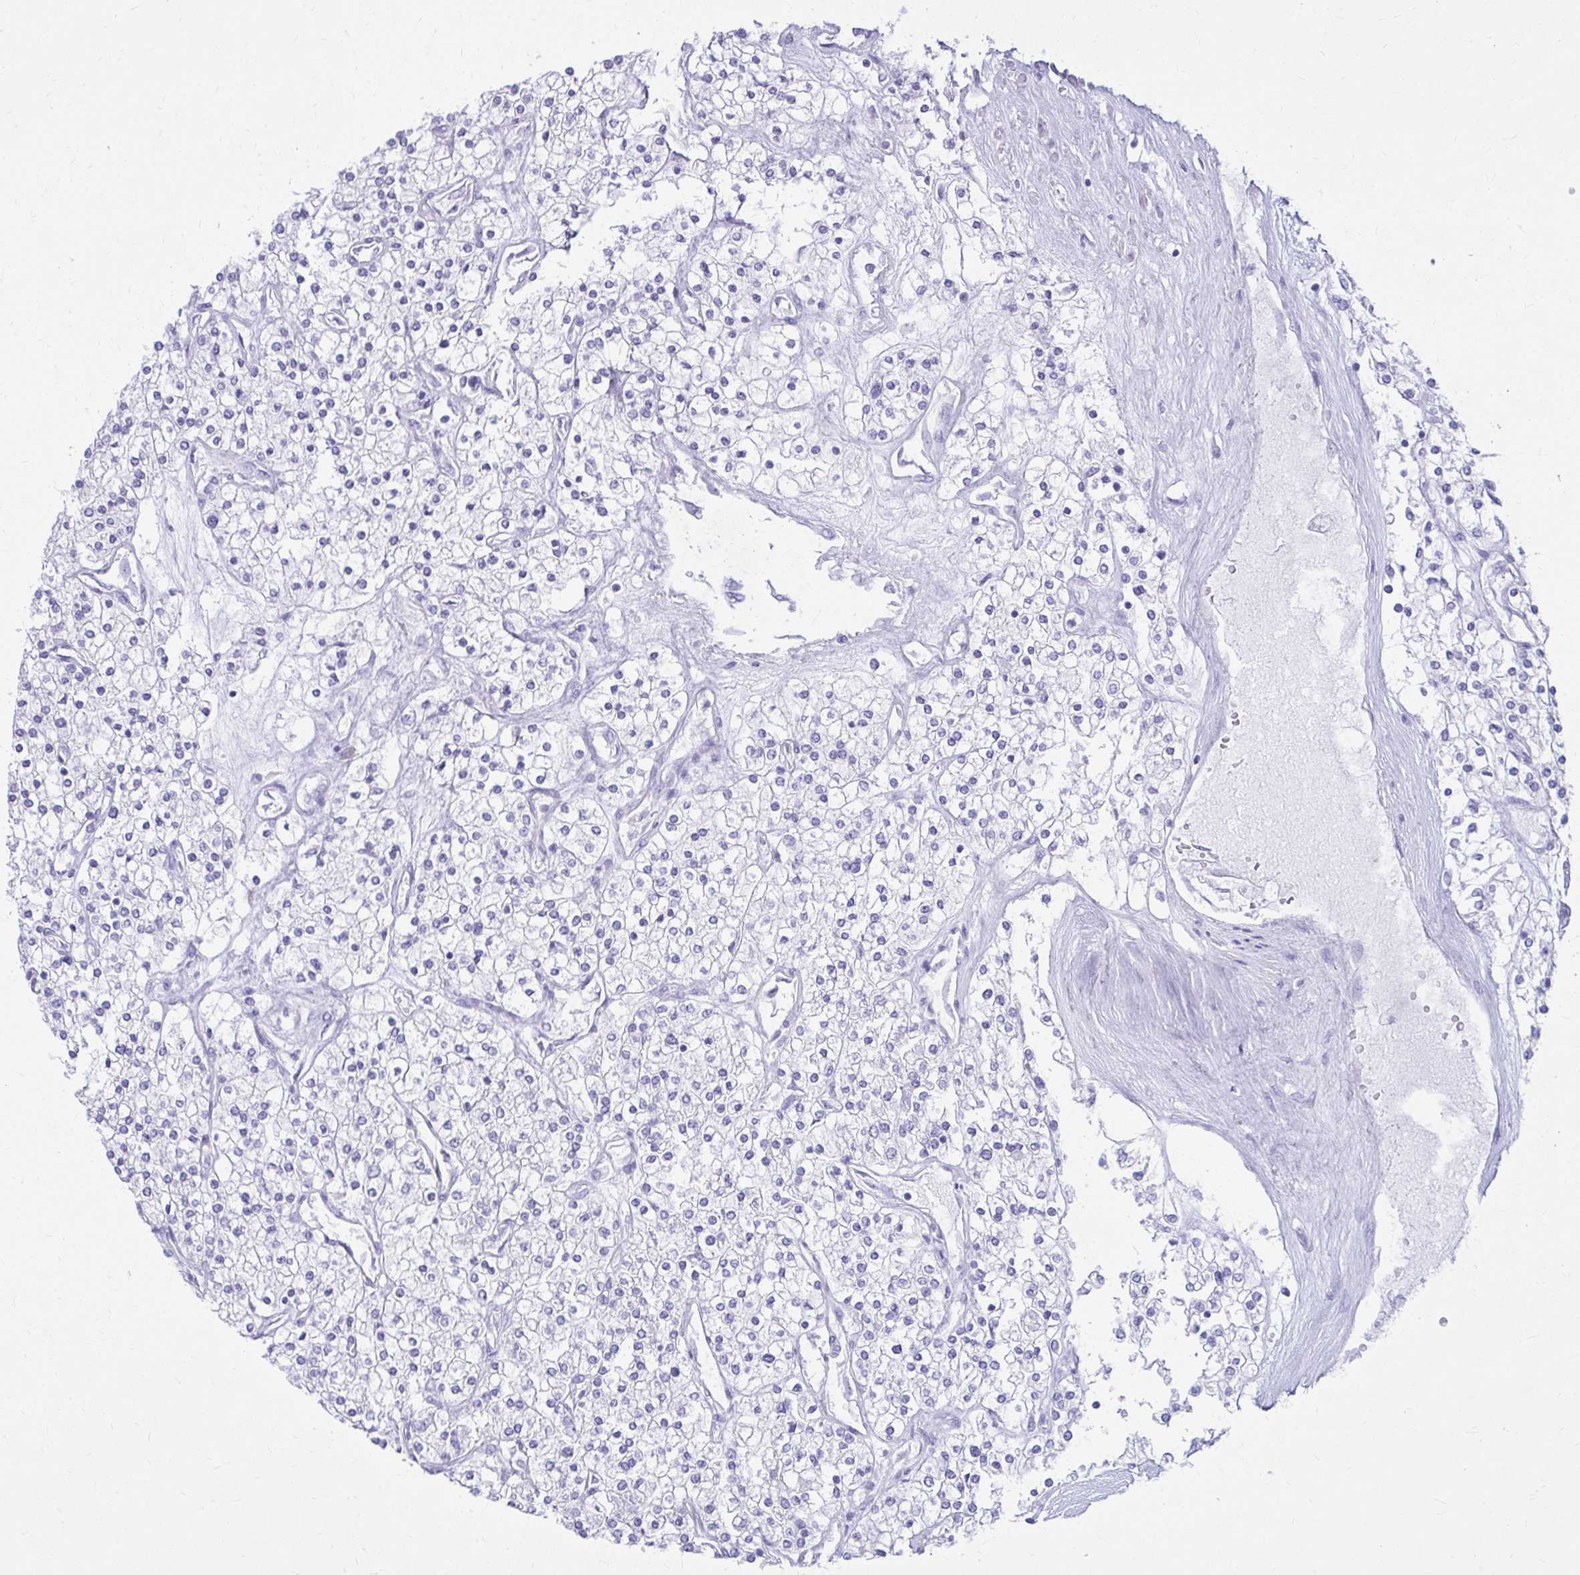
{"staining": {"intensity": "negative", "quantity": "none", "location": "none"}, "tissue": "renal cancer", "cell_type": "Tumor cells", "image_type": "cancer", "snomed": [{"axis": "morphology", "description": "Adenocarcinoma, NOS"}, {"axis": "topography", "description": "Kidney"}], "caption": "DAB immunohistochemical staining of renal adenocarcinoma demonstrates no significant staining in tumor cells.", "gene": "ATP4B", "patient": {"sex": "male", "age": 80}}